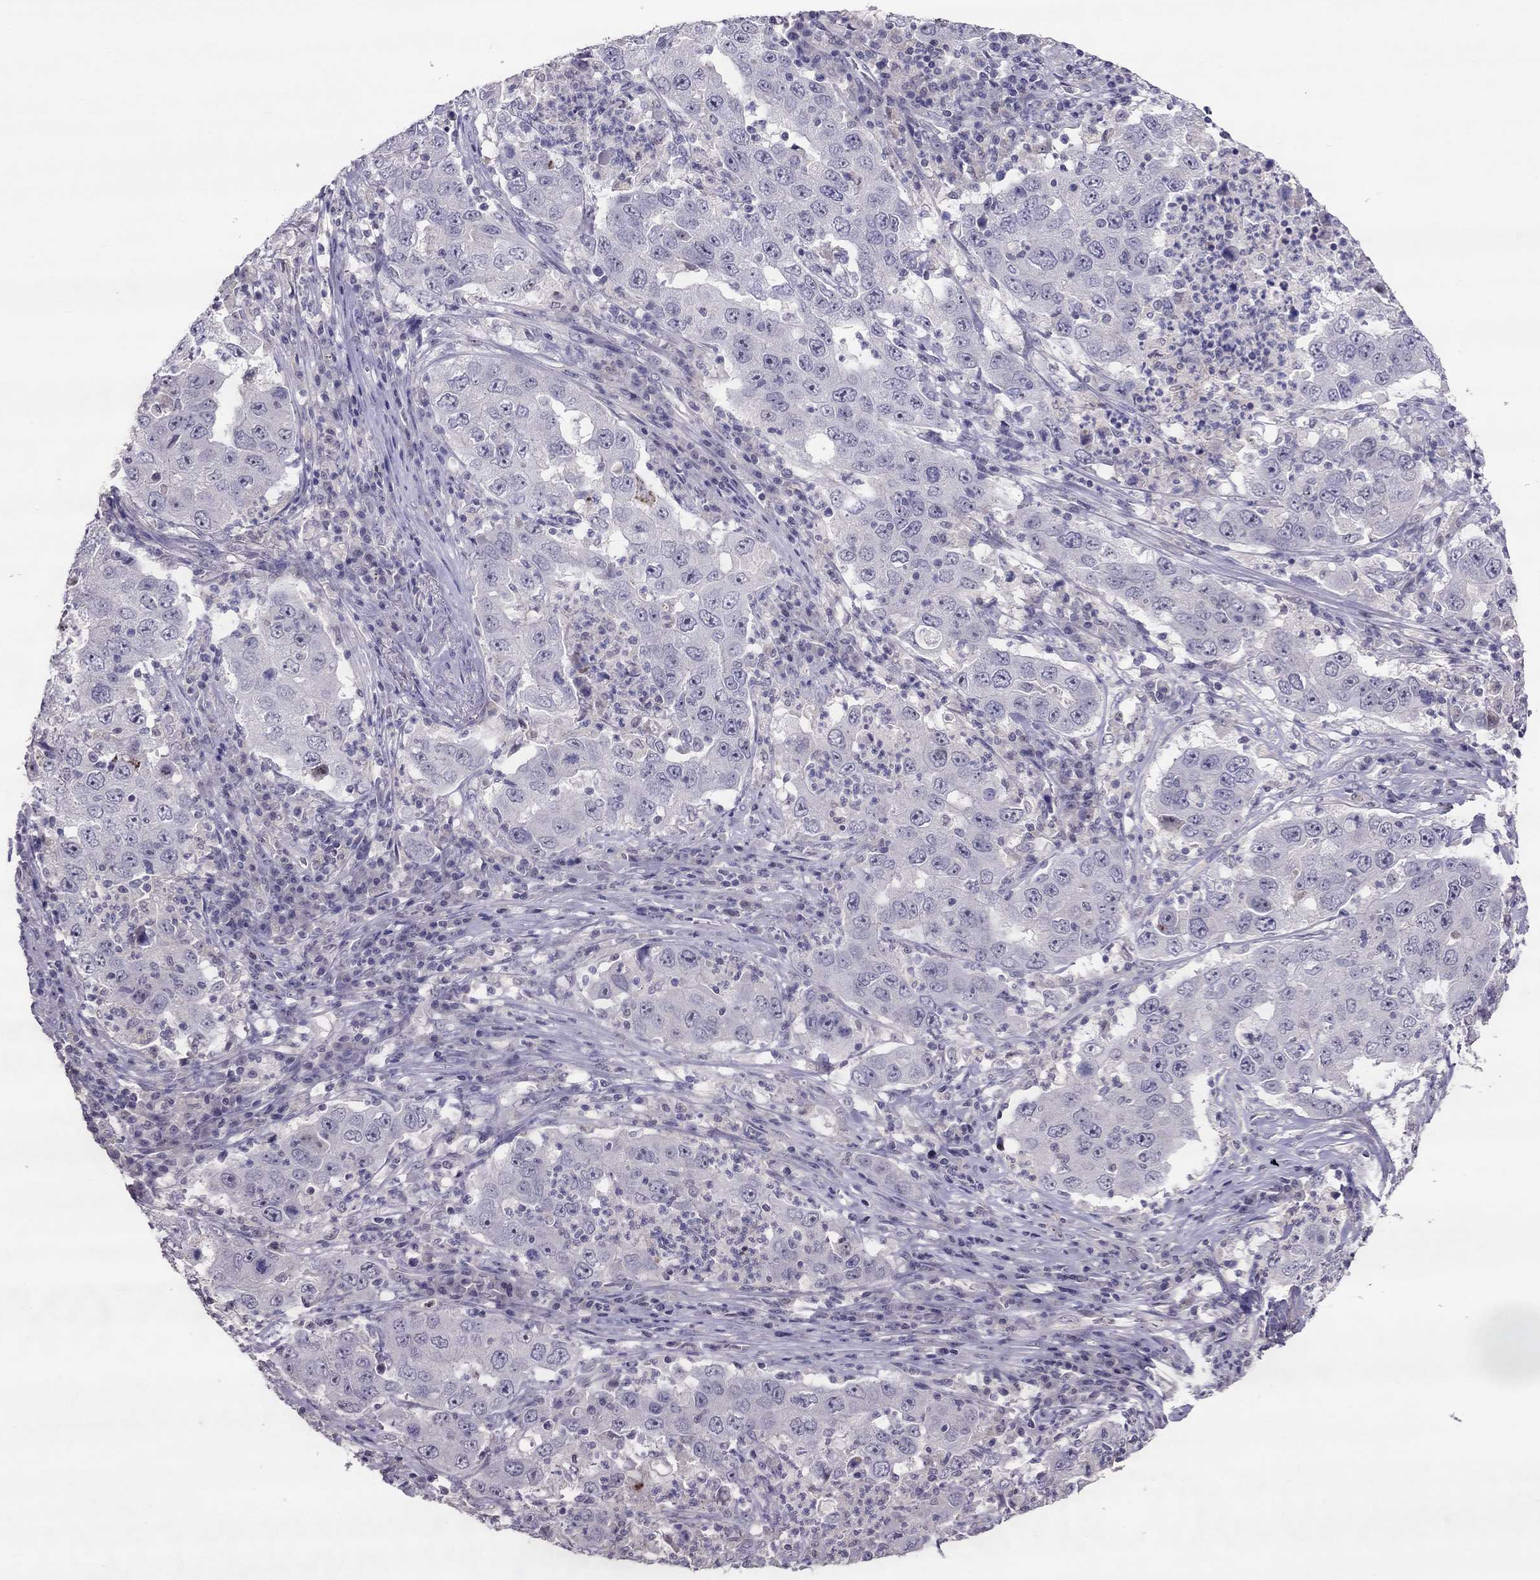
{"staining": {"intensity": "negative", "quantity": "none", "location": "none"}, "tissue": "lung cancer", "cell_type": "Tumor cells", "image_type": "cancer", "snomed": [{"axis": "morphology", "description": "Adenocarcinoma, NOS"}, {"axis": "topography", "description": "Lung"}], "caption": "Tumor cells are negative for brown protein staining in adenocarcinoma (lung).", "gene": "LRRC46", "patient": {"sex": "male", "age": 73}}